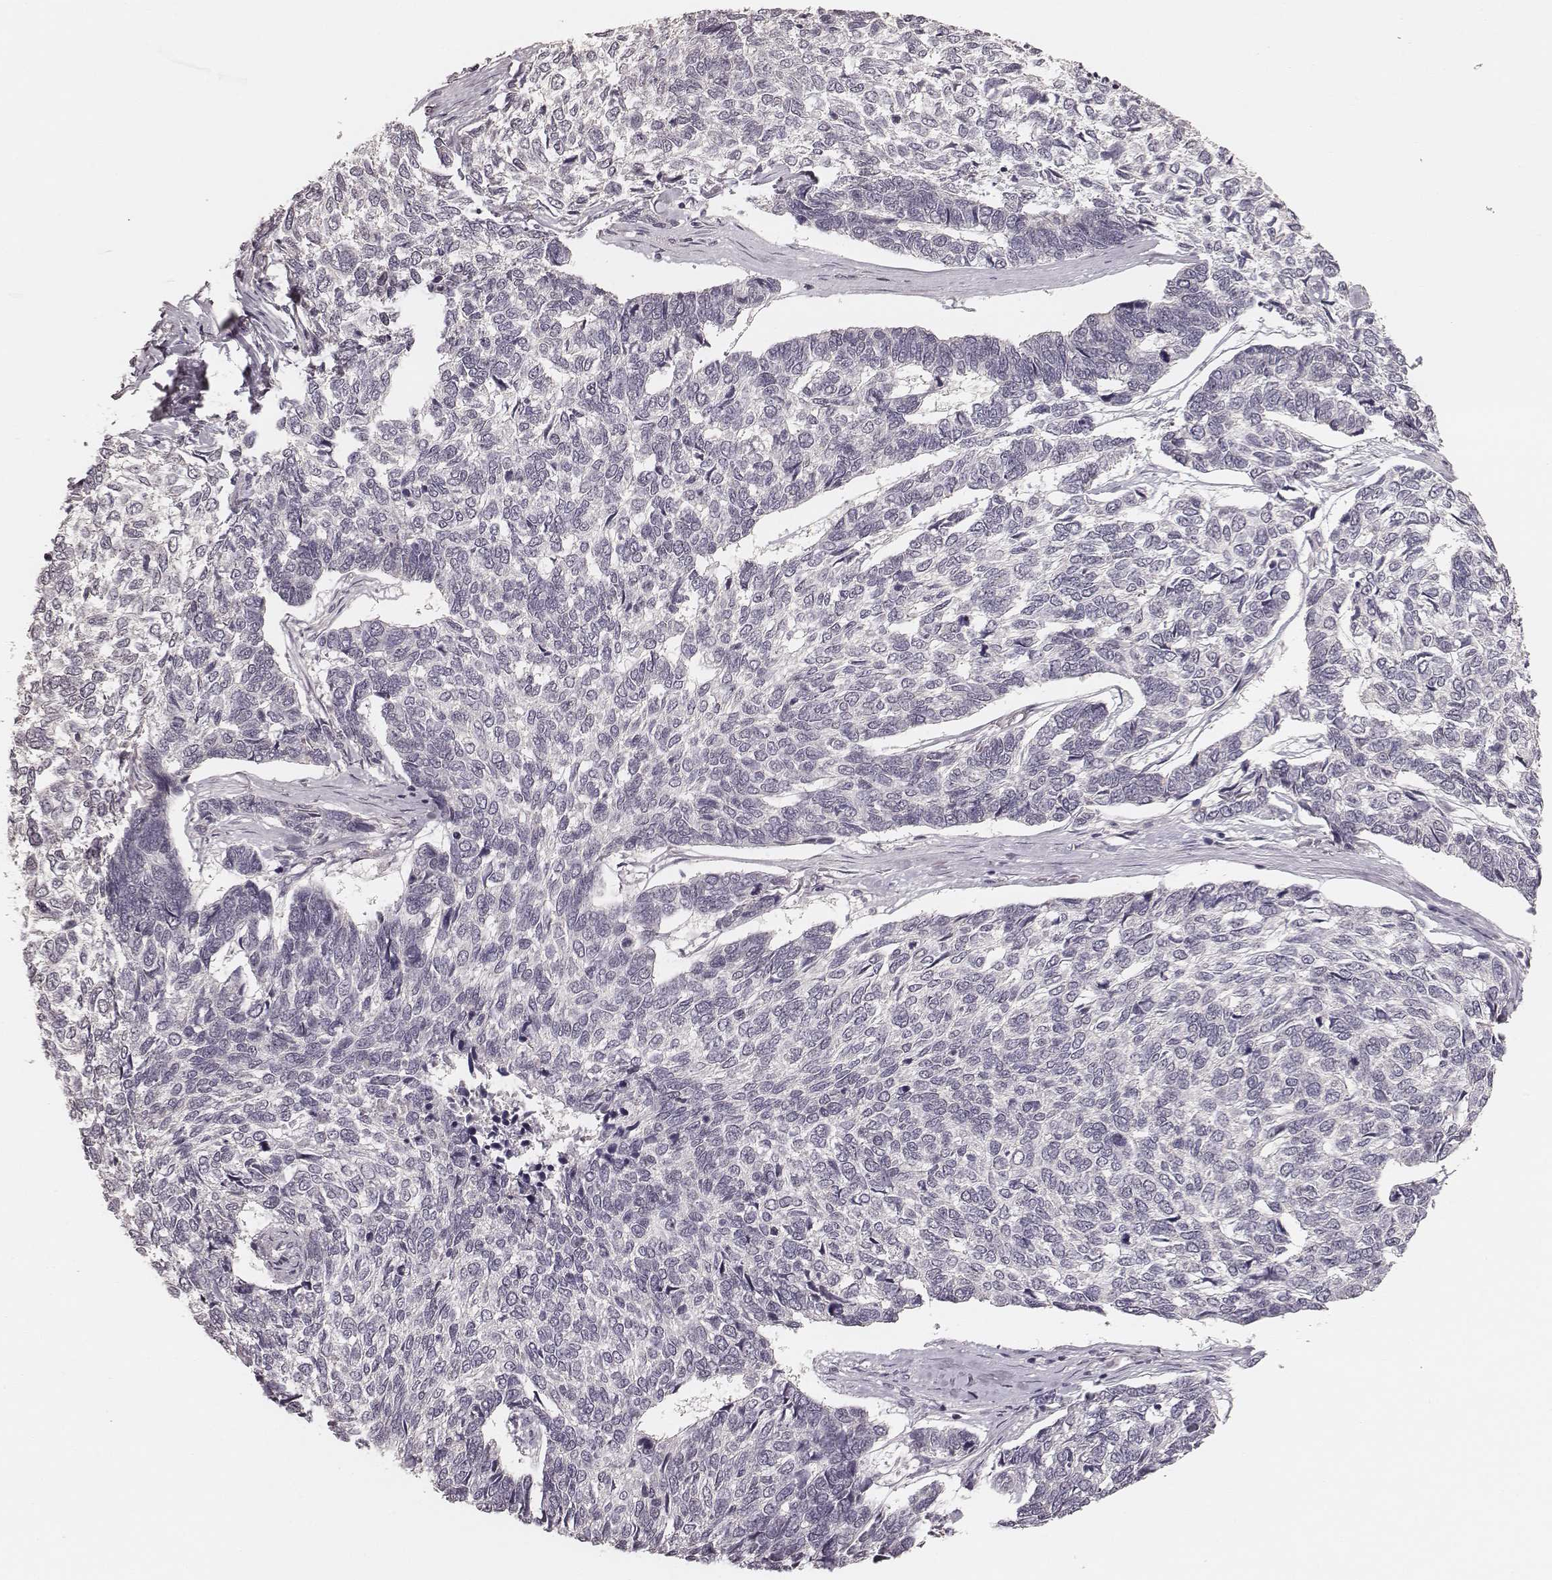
{"staining": {"intensity": "negative", "quantity": "none", "location": "none"}, "tissue": "skin cancer", "cell_type": "Tumor cells", "image_type": "cancer", "snomed": [{"axis": "morphology", "description": "Basal cell carcinoma"}, {"axis": "topography", "description": "Skin"}], "caption": "Skin cancer stained for a protein using IHC shows no staining tumor cells.", "gene": "LY6K", "patient": {"sex": "female", "age": 65}}